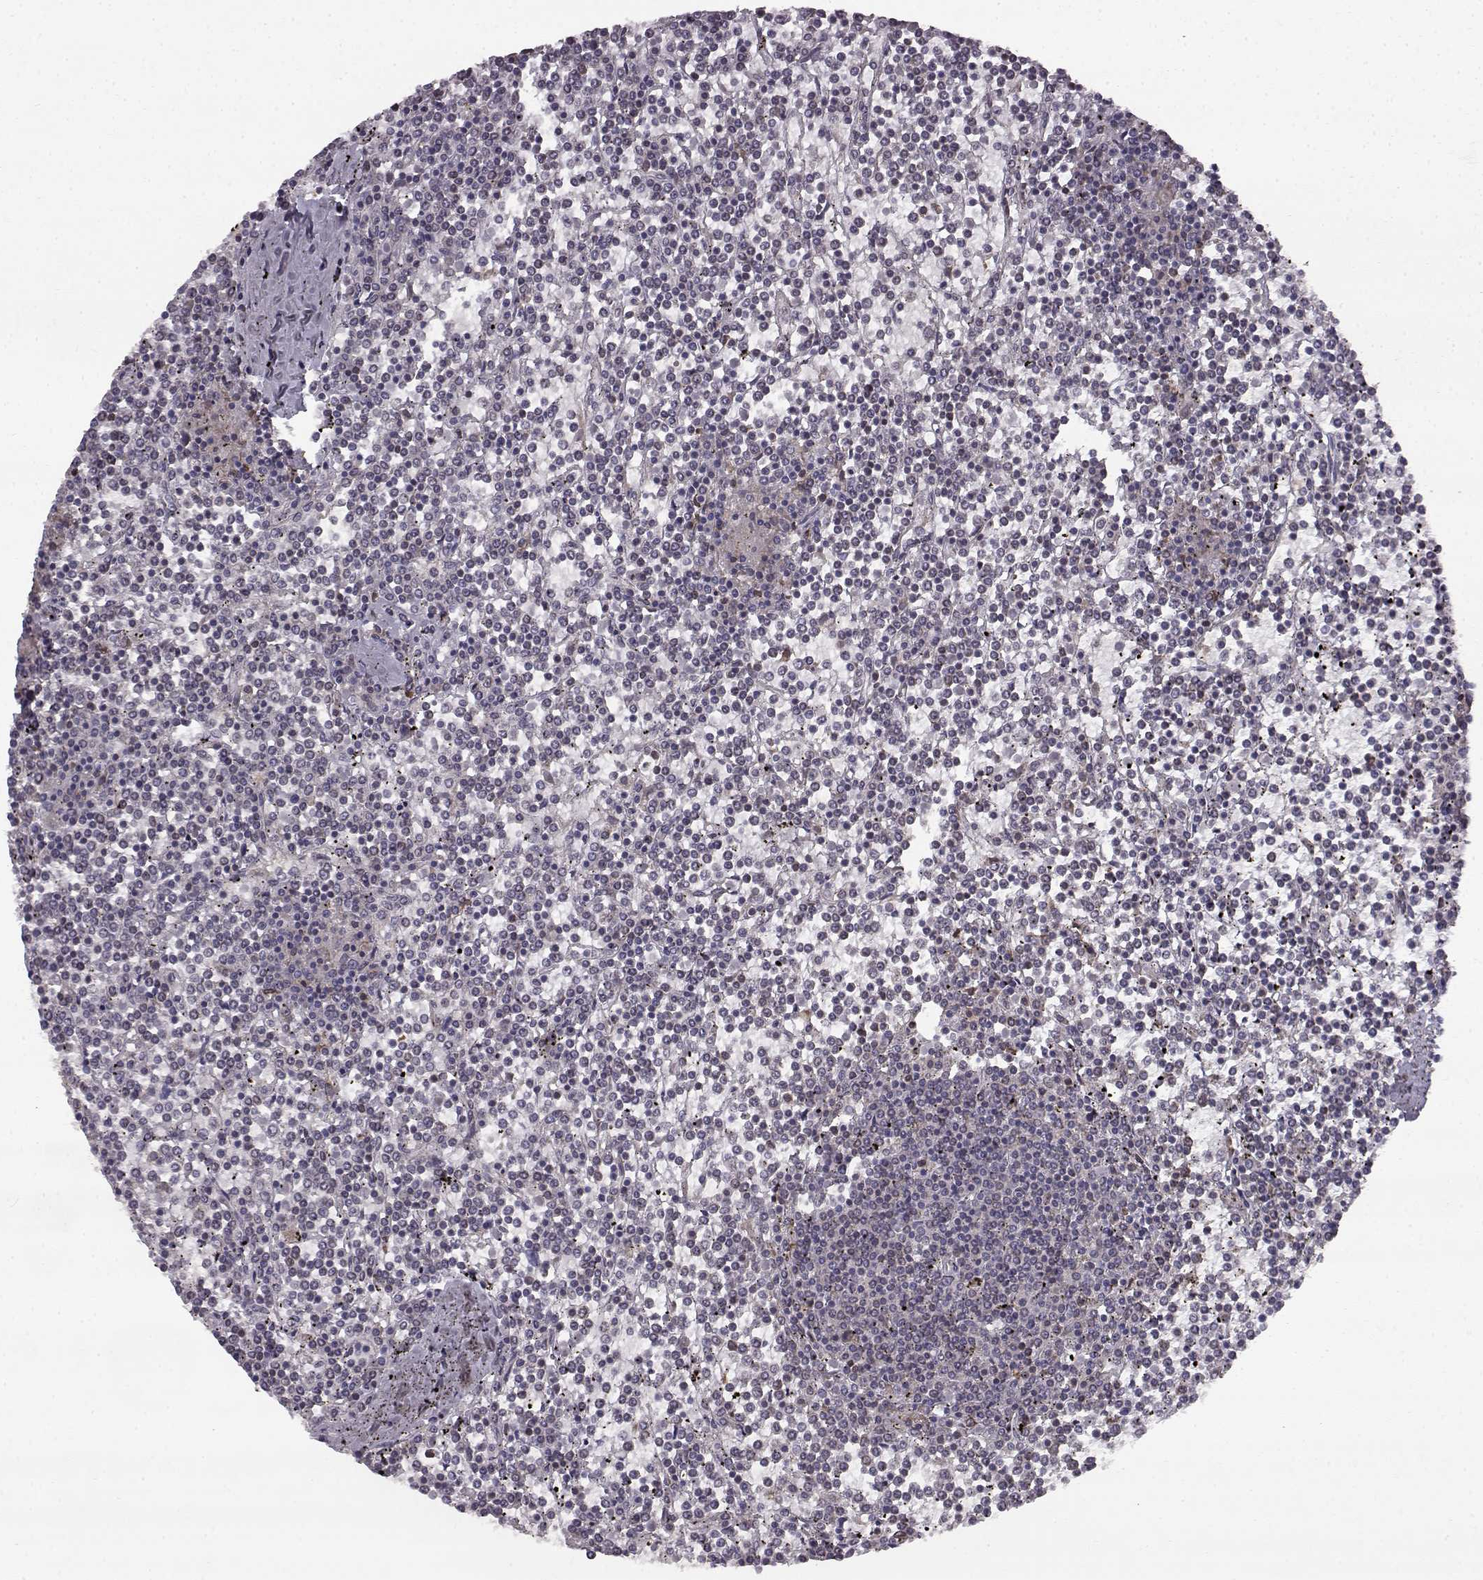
{"staining": {"intensity": "negative", "quantity": "none", "location": "none"}, "tissue": "lymphoma", "cell_type": "Tumor cells", "image_type": "cancer", "snomed": [{"axis": "morphology", "description": "Malignant lymphoma, non-Hodgkin's type, Low grade"}, {"axis": "topography", "description": "Spleen"}], "caption": "Tumor cells are negative for protein expression in human malignant lymphoma, non-Hodgkin's type (low-grade).", "gene": "SPAG17", "patient": {"sex": "female", "age": 19}}